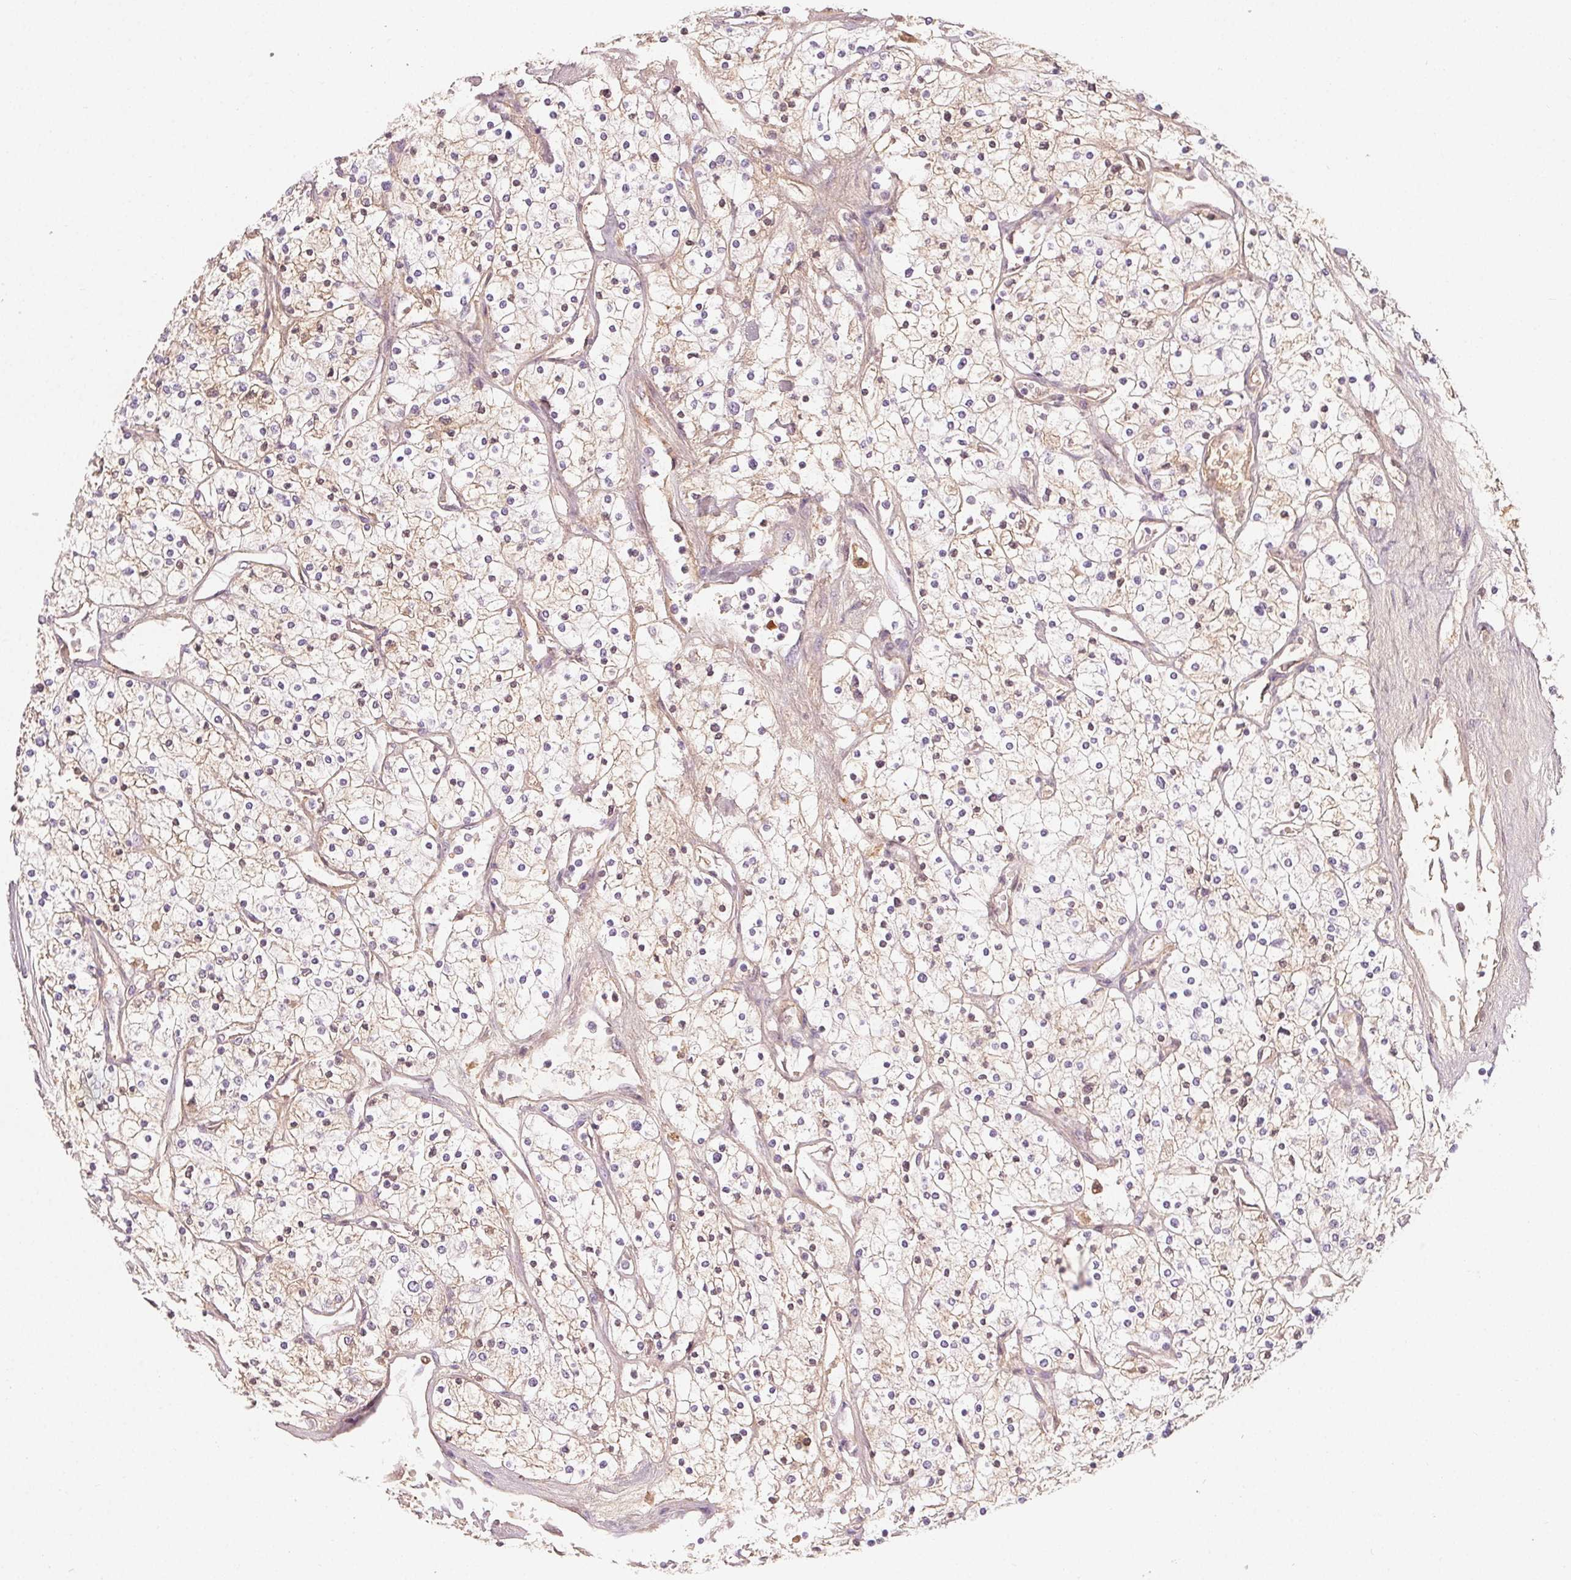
{"staining": {"intensity": "weak", "quantity": "25%-75%", "location": "cytoplasmic/membranous"}, "tissue": "renal cancer", "cell_type": "Tumor cells", "image_type": "cancer", "snomed": [{"axis": "morphology", "description": "Adenocarcinoma, NOS"}, {"axis": "topography", "description": "Kidney"}], "caption": "An immunohistochemistry (IHC) micrograph of neoplastic tissue is shown. Protein staining in brown highlights weak cytoplasmic/membranous positivity in renal cancer within tumor cells.", "gene": "AFM", "patient": {"sex": "male", "age": 80}}